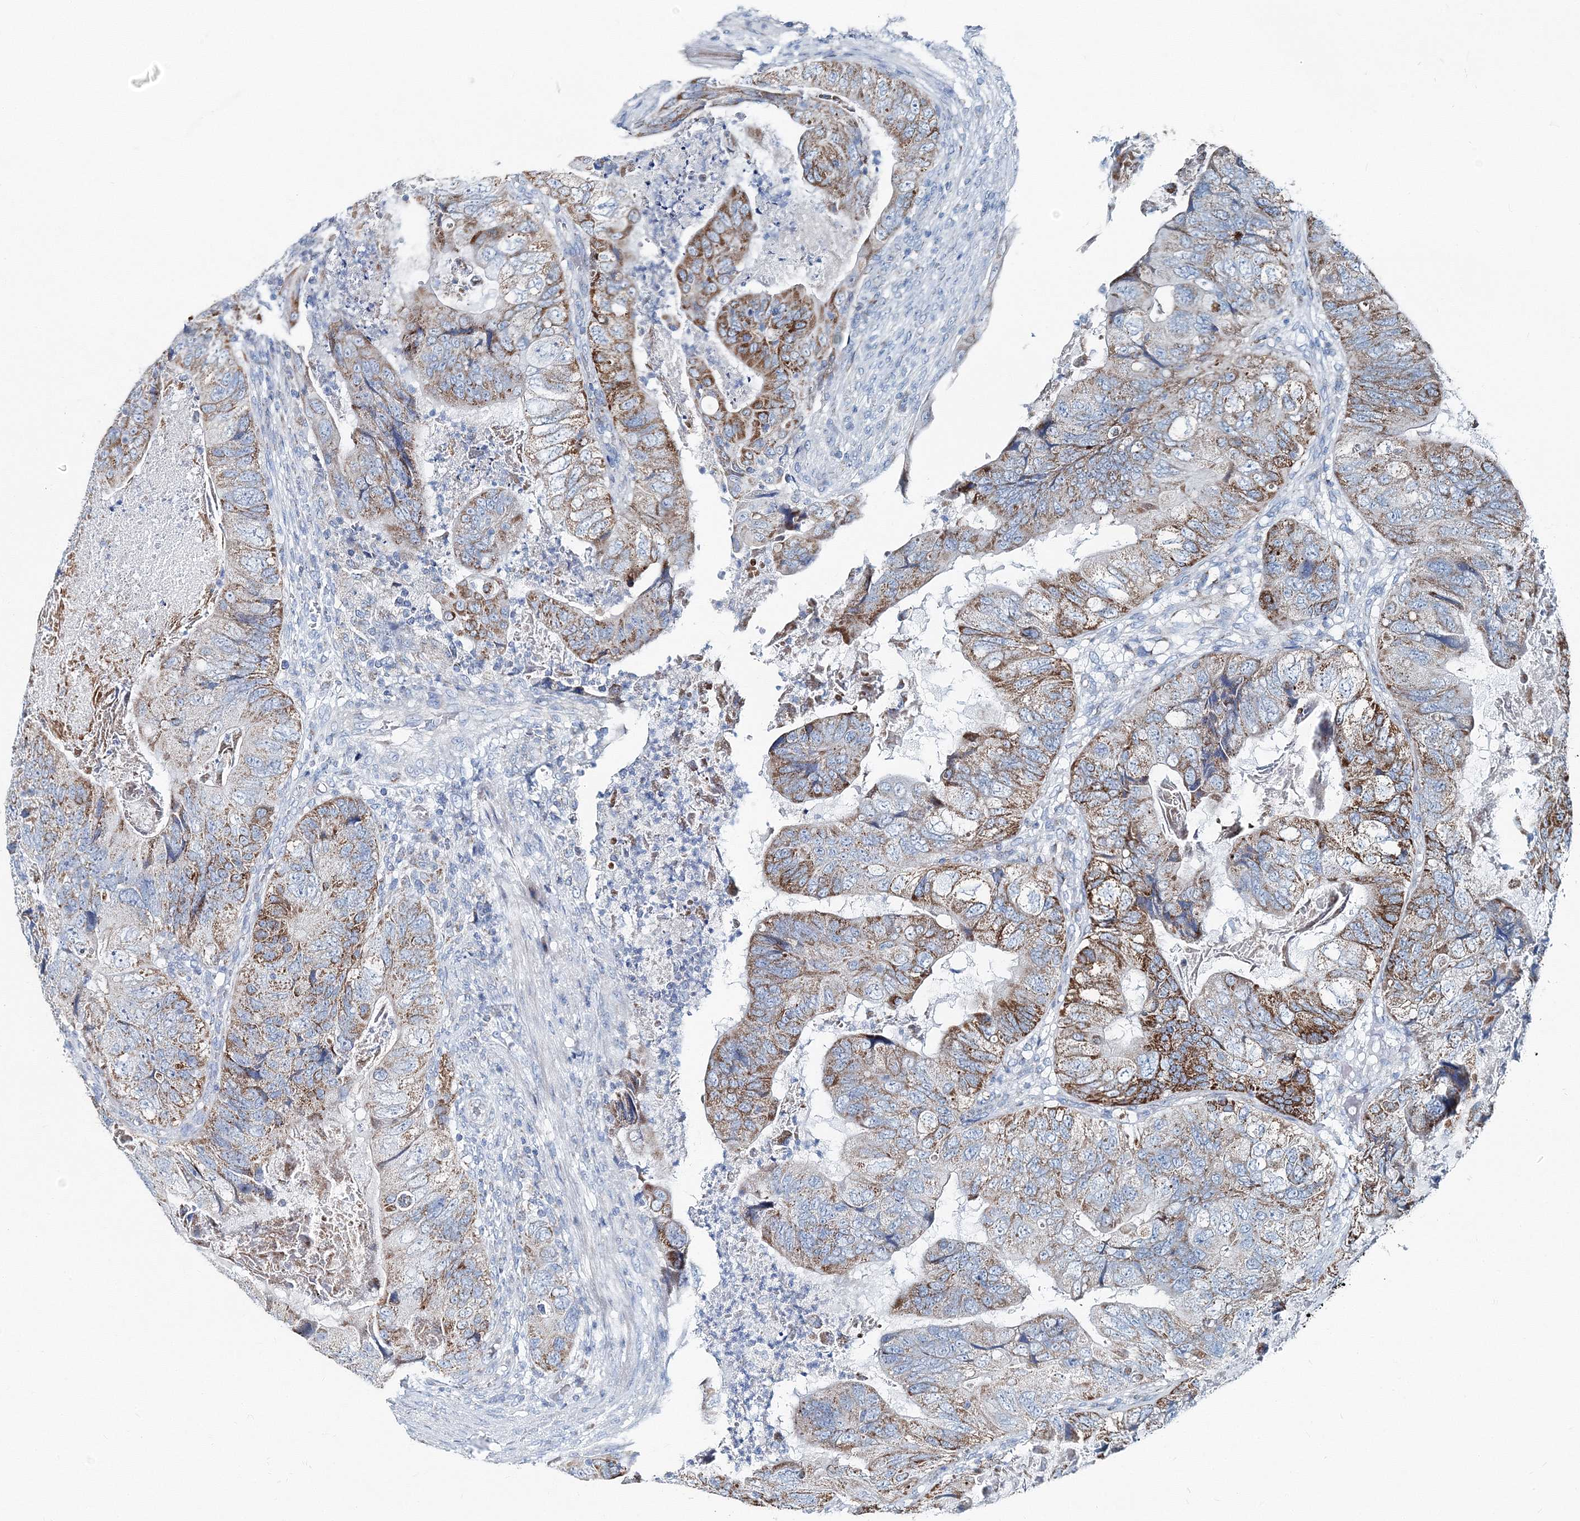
{"staining": {"intensity": "moderate", "quantity": ">75%", "location": "cytoplasmic/membranous"}, "tissue": "colorectal cancer", "cell_type": "Tumor cells", "image_type": "cancer", "snomed": [{"axis": "morphology", "description": "Adenocarcinoma, NOS"}, {"axis": "topography", "description": "Rectum"}], "caption": "Protein expression analysis of human adenocarcinoma (colorectal) reveals moderate cytoplasmic/membranous expression in approximately >75% of tumor cells.", "gene": "GABARAPL2", "patient": {"sex": "male", "age": 63}}